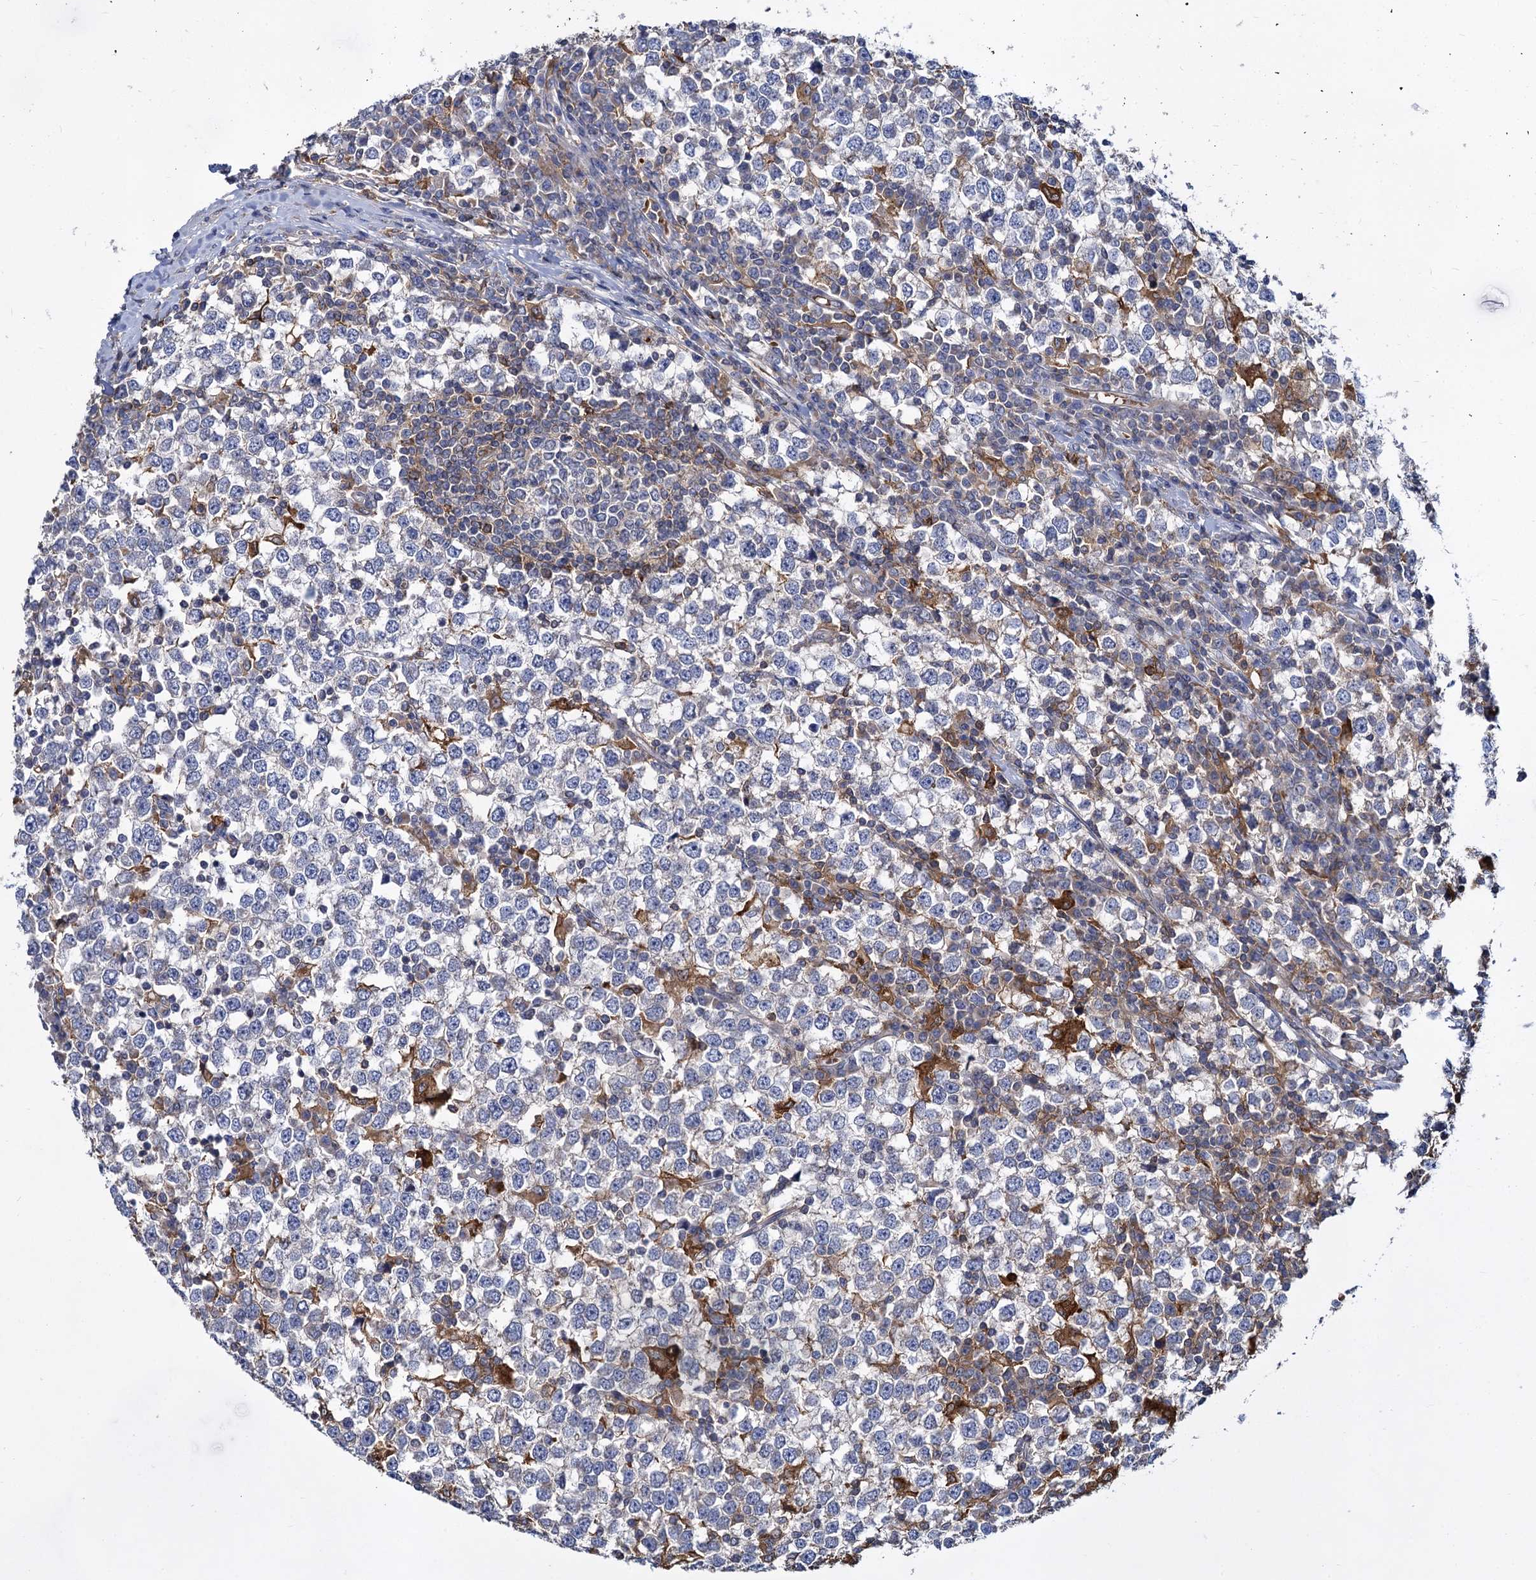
{"staining": {"intensity": "negative", "quantity": "none", "location": "none"}, "tissue": "testis cancer", "cell_type": "Tumor cells", "image_type": "cancer", "snomed": [{"axis": "morphology", "description": "Seminoma, NOS"}, {"axis": "topography", "description": "Testis"}], "caption": "Testis cancer was stained to show a protein in brown. There is no significant positivity in tumor cells. Brightfield microscopy of immunohistochemistry stained with DAB (brown) and hematoxylin (blue), captured at high magnification.", "gene": "GCLC", "patient": {"sex": "male", "age": 65}}